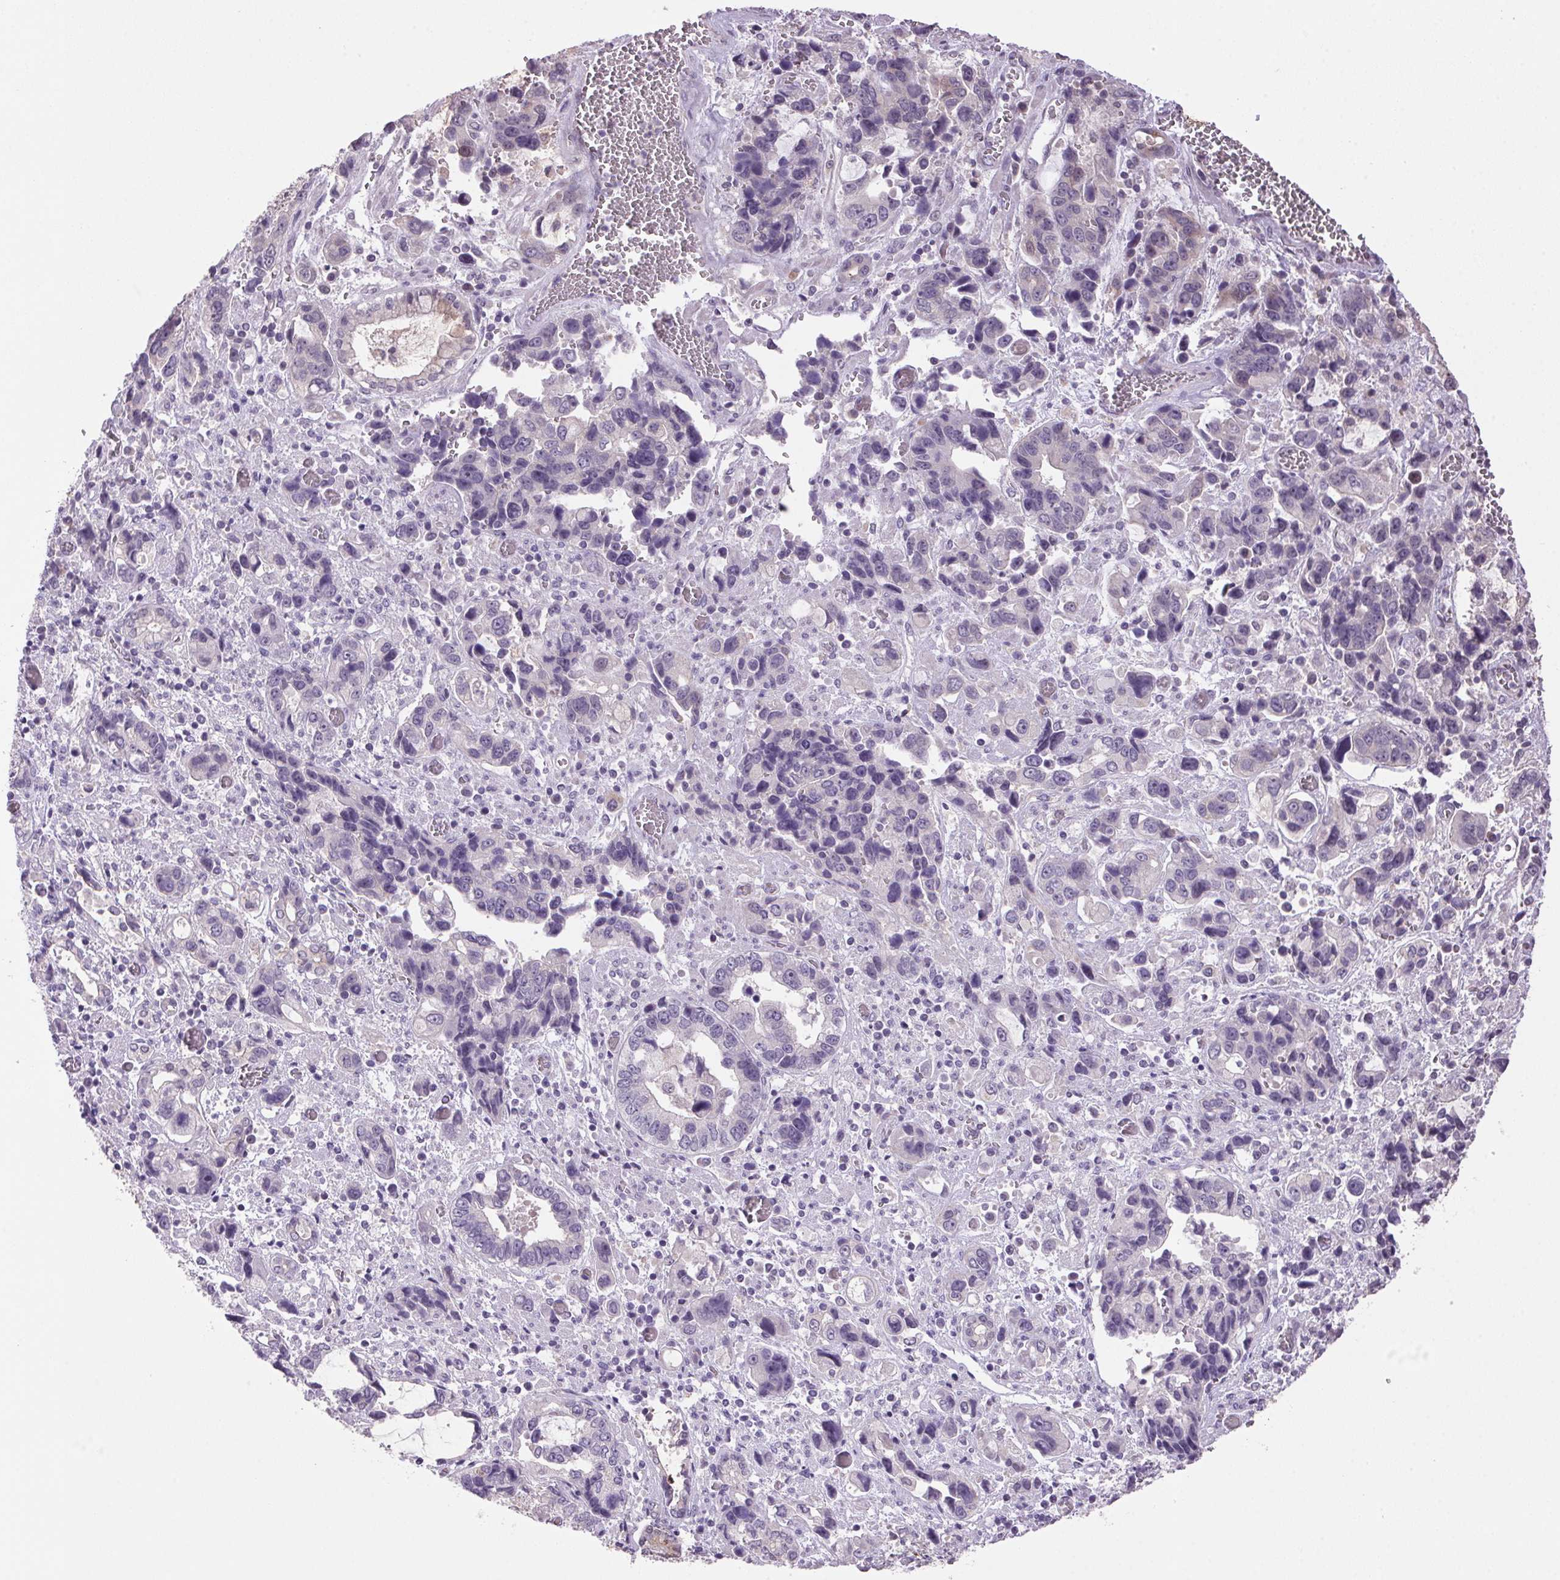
{"staining": {"intensity": "negative", "quantity": "none", "location": "none"}, "tissue": "stomach cancer", "cell_type": "Tumor cells", "image_type": "cancer", "snomed": [{"axis": "morphology", "description": "Adenocarcinoma, NOS"}, {"axis": "topography", "description": "Stomach, upper"}], "caption": "Immunohistochemistry (IHC) micrograph of human adenocarcinoma (stomach) stained for a protein (brown), which shows no expression in tumor cells.", "gene": "VWA3B", "patient": {"sex": "female", "age": 81}}